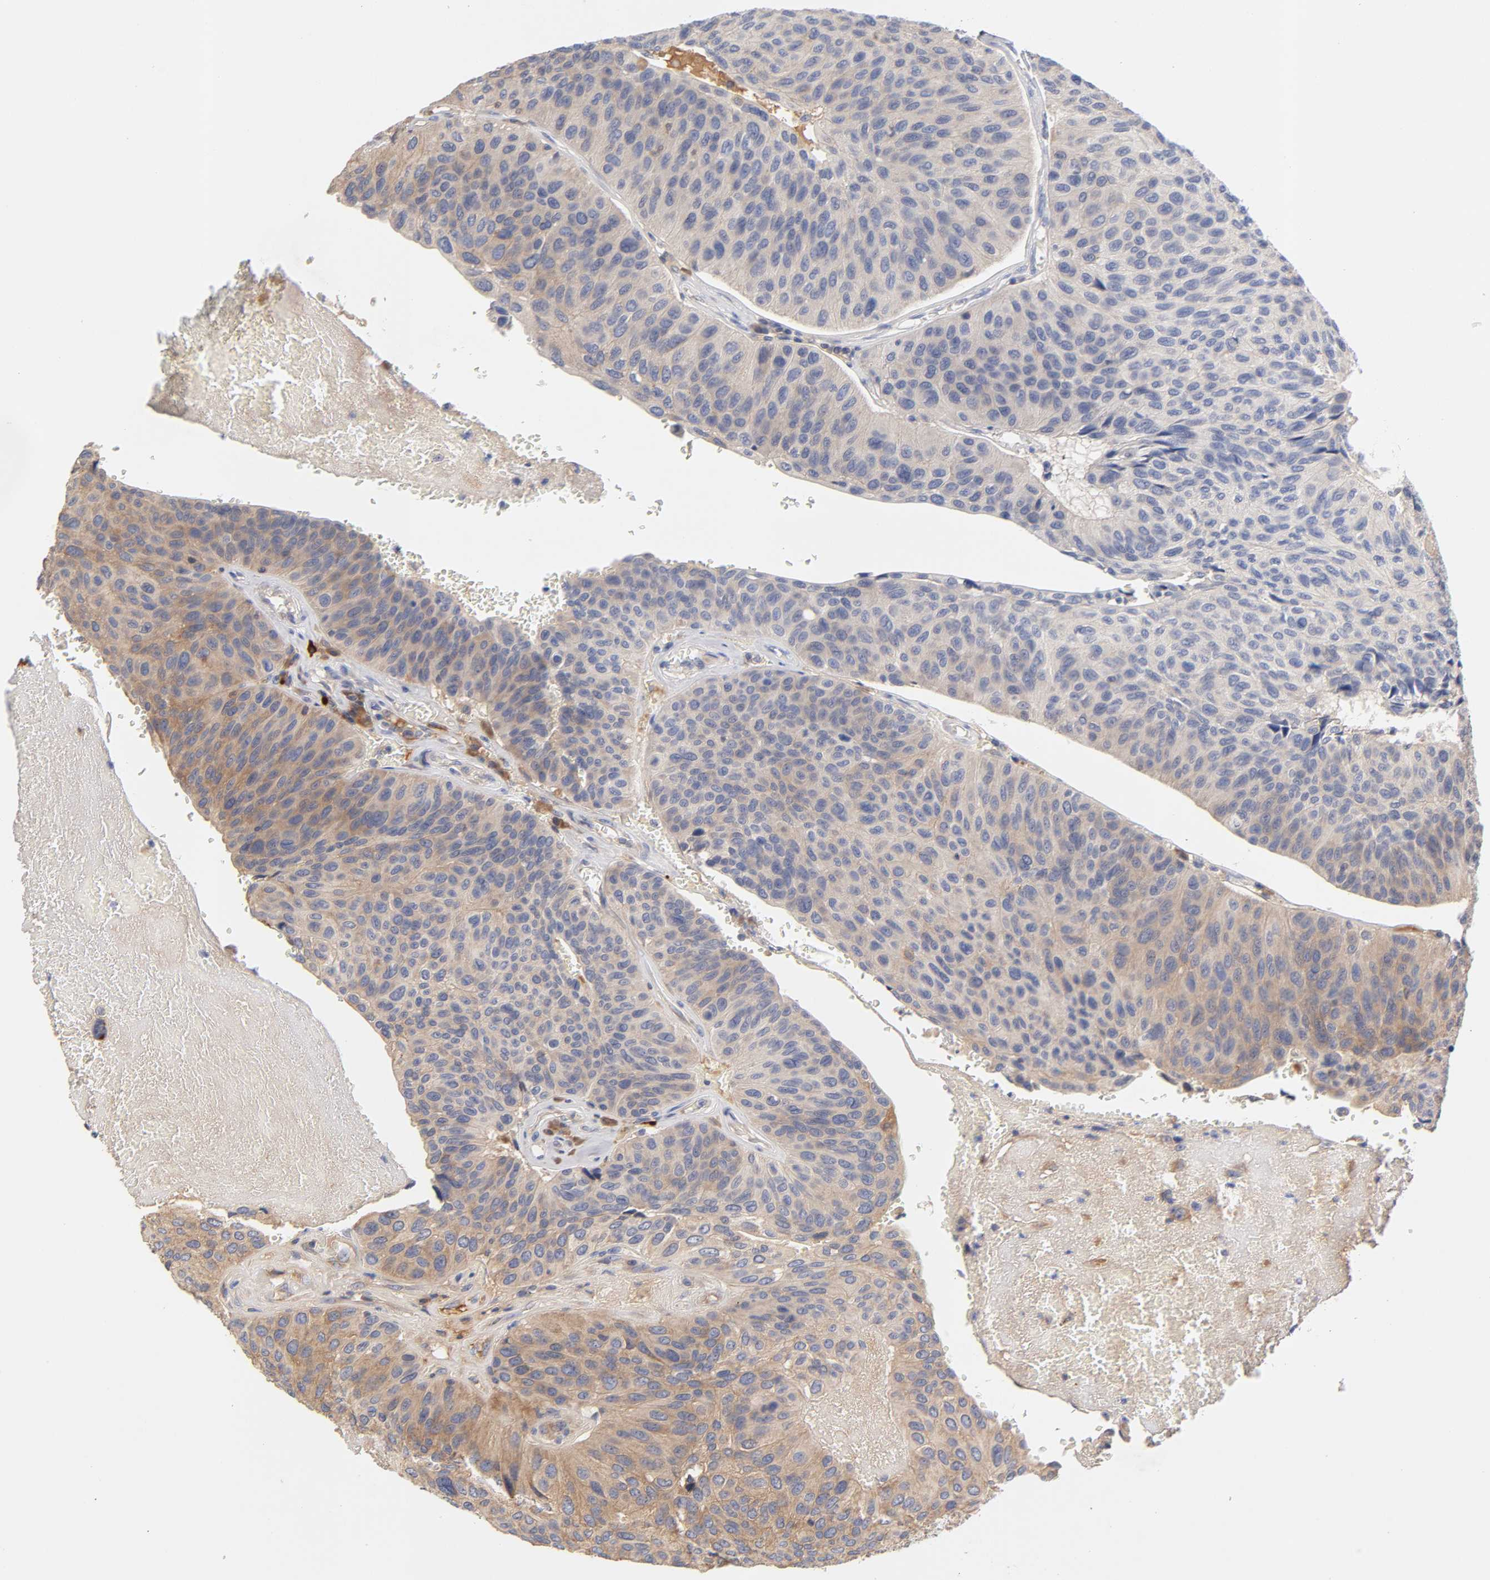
{"staining": {"intensity": "moderate", "quantity": "25%-75%", "location": "cytoplasmic/membranous"}, "tissue": "urothelial cancer", "cell_type": "Tumor cells", "image_type": "cancer", "snomed": [{"axis": "morphology", "description": "Urothelial carcinoma, High grade"}, {"axis": "topography", "description": "Urinary bladder"}], "caption": "DAB immunohistochemical staining of urothelial cancer demonstrates moderate cytoplasmic/membranous protein staining in about 25%-75% of tumor cells.", "gene": "RPS29", "patient": {"sex": "male", "age": 66}}